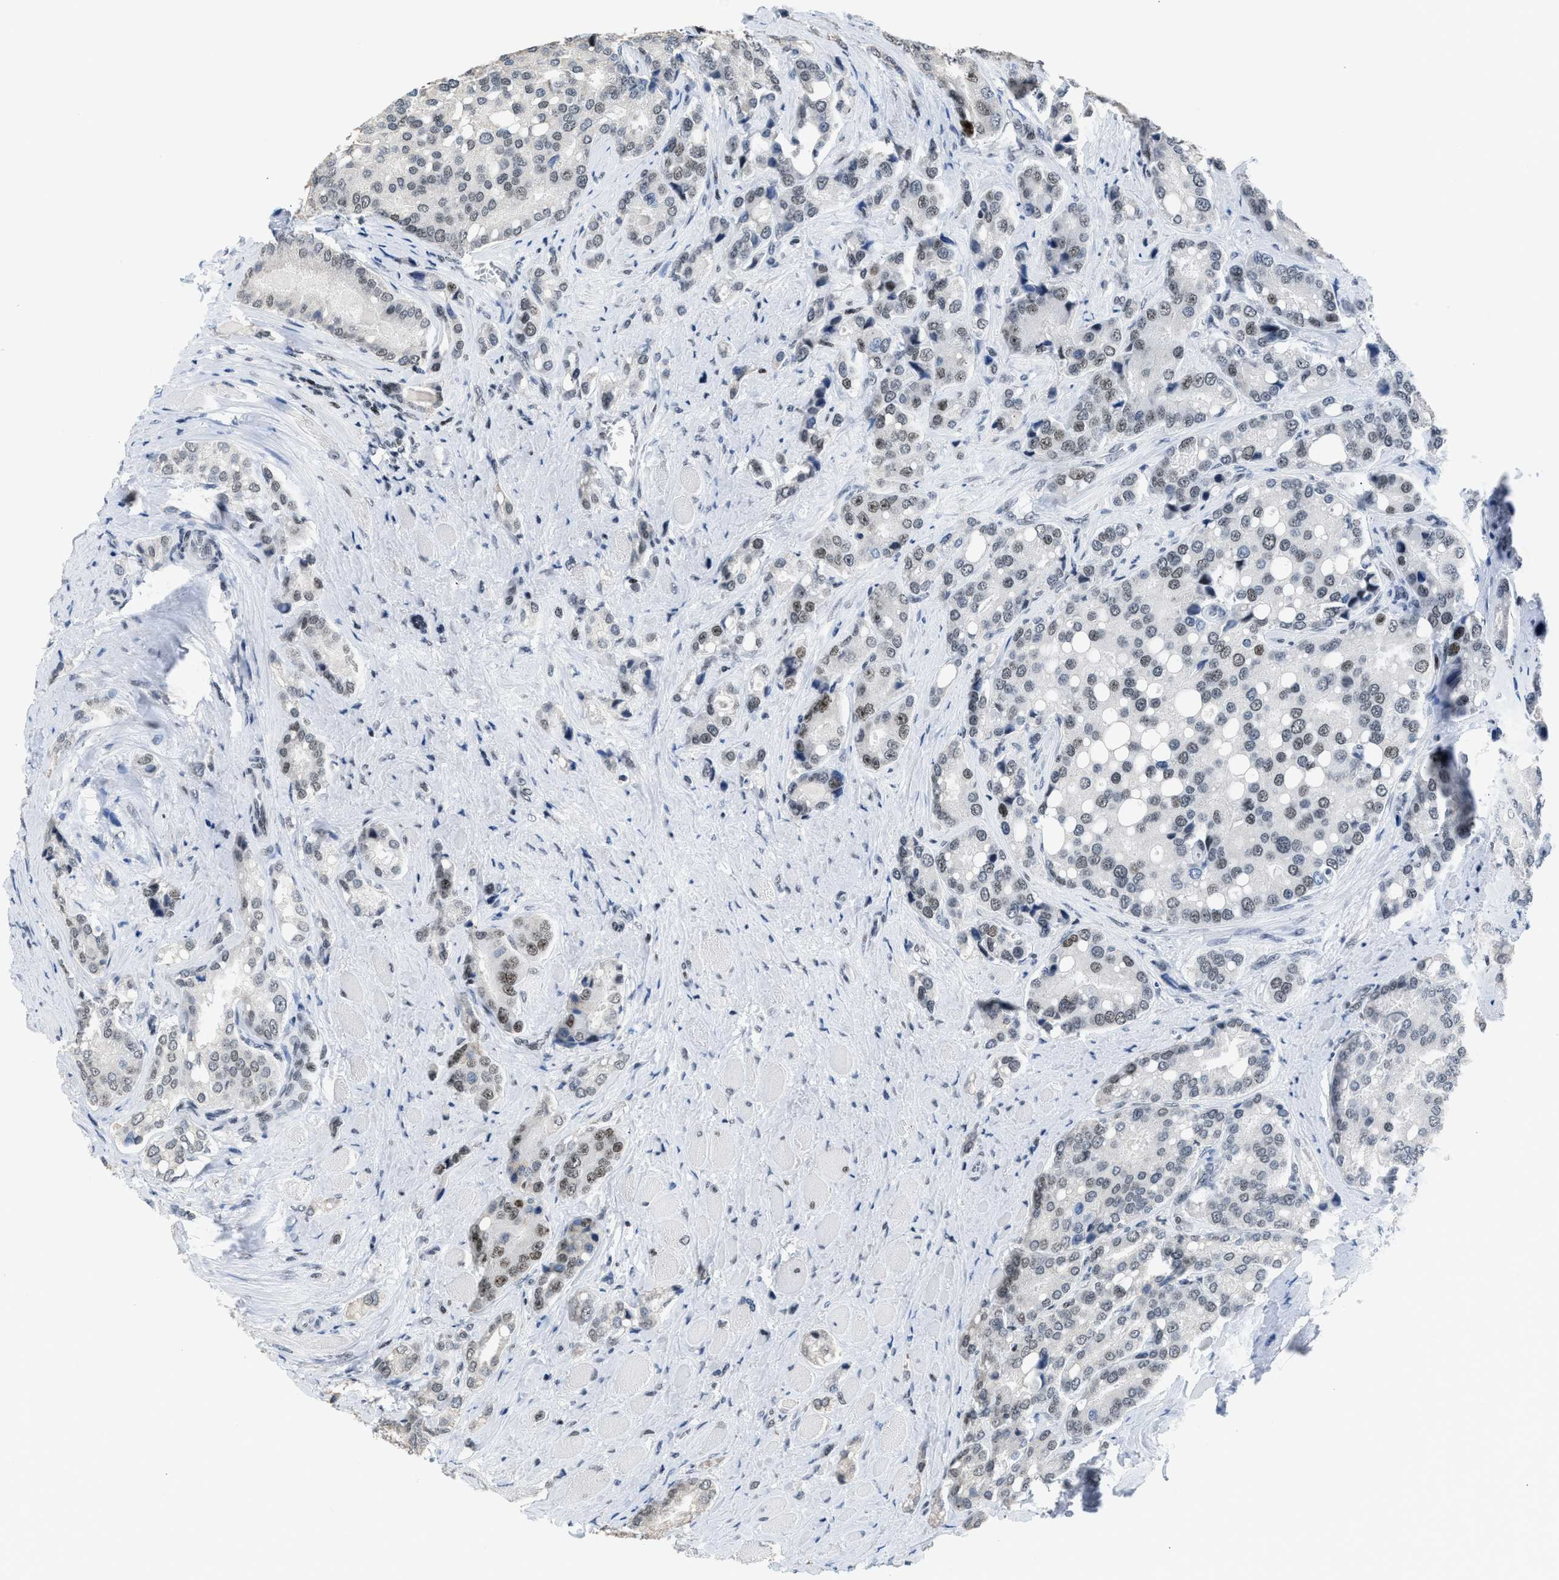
{"staining": {"intensity": "weak", "quantity": "25%-75%", "location": "nuclear"}, "tissue": "prostate cancer", "cell_type": "Tumor cells", "image_type": "cancer", "snomed": [{"axis": "morphology", "description": "Adenocarcinoma, High grade"}, {"axis": "topography", "description": "Prostate"}], "caption": "Prostate cancer (high-grade adenocarcinoma) was stained to show a protein in brown. There is low levels of weak nuclear positivity in approximately 25%-75% of tumor cells.", "gene": "TERF2IP", "patient": {"sex": "male", "age": 50}}